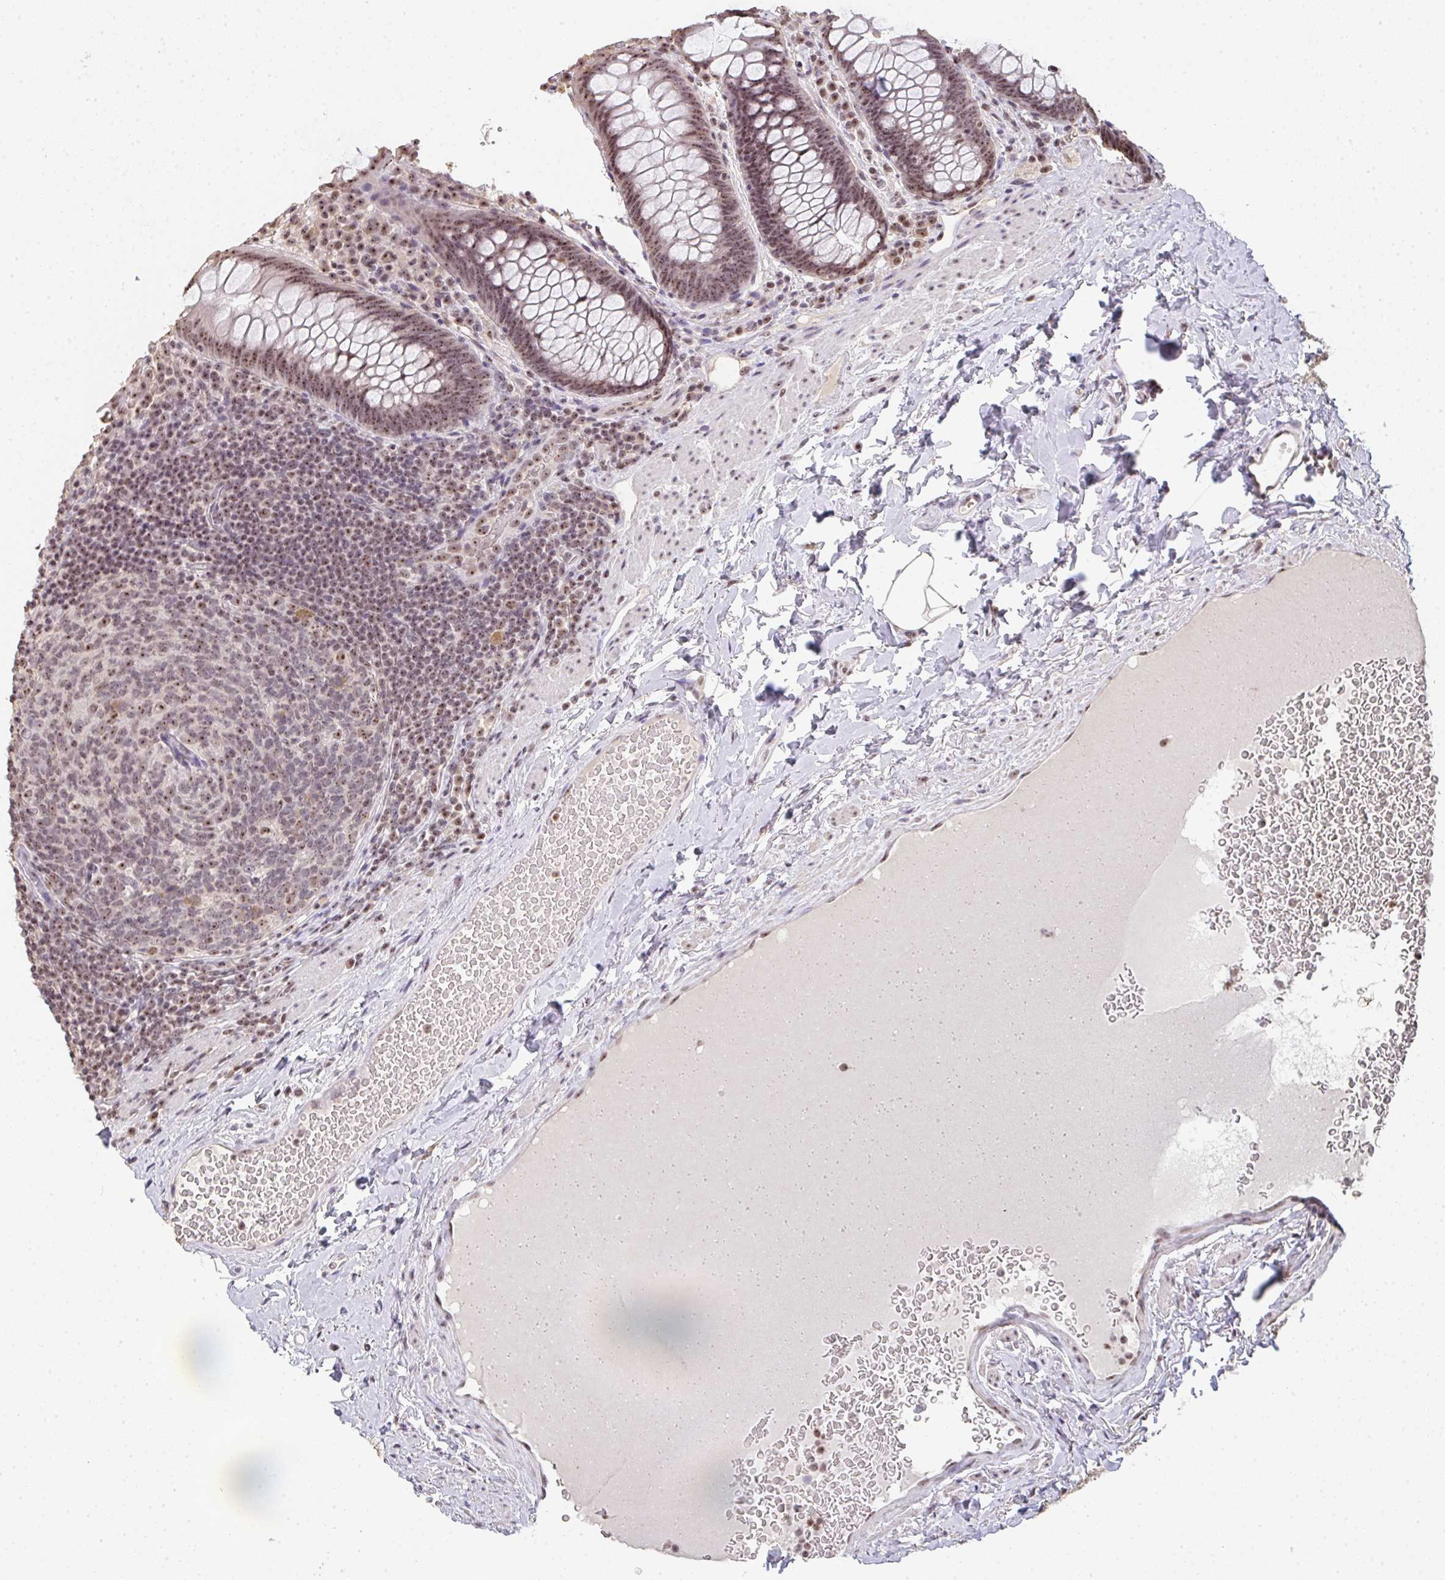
{"staining": {"intensity": "moderate", "quantity": ">75%", "location": "nuclear"}, "tissue": "rectum", "cell_type": "Glandular cells", "image_type": "normal", "snomed": [{"axis": "morphology", "description": "Normal tissue, NOS"}, {"axis": "topography", "description": "Rectum"}], "caption": "Immunohistochemistry (IHC) photomicrograph of unremarkable rectum stained for a protein (brown), which exhibits medium levels of moderate nuclear staining in approximately >75% of glandular cells.", "gene": "DKC1", "patient": {"sex": "female", "age": 69}}